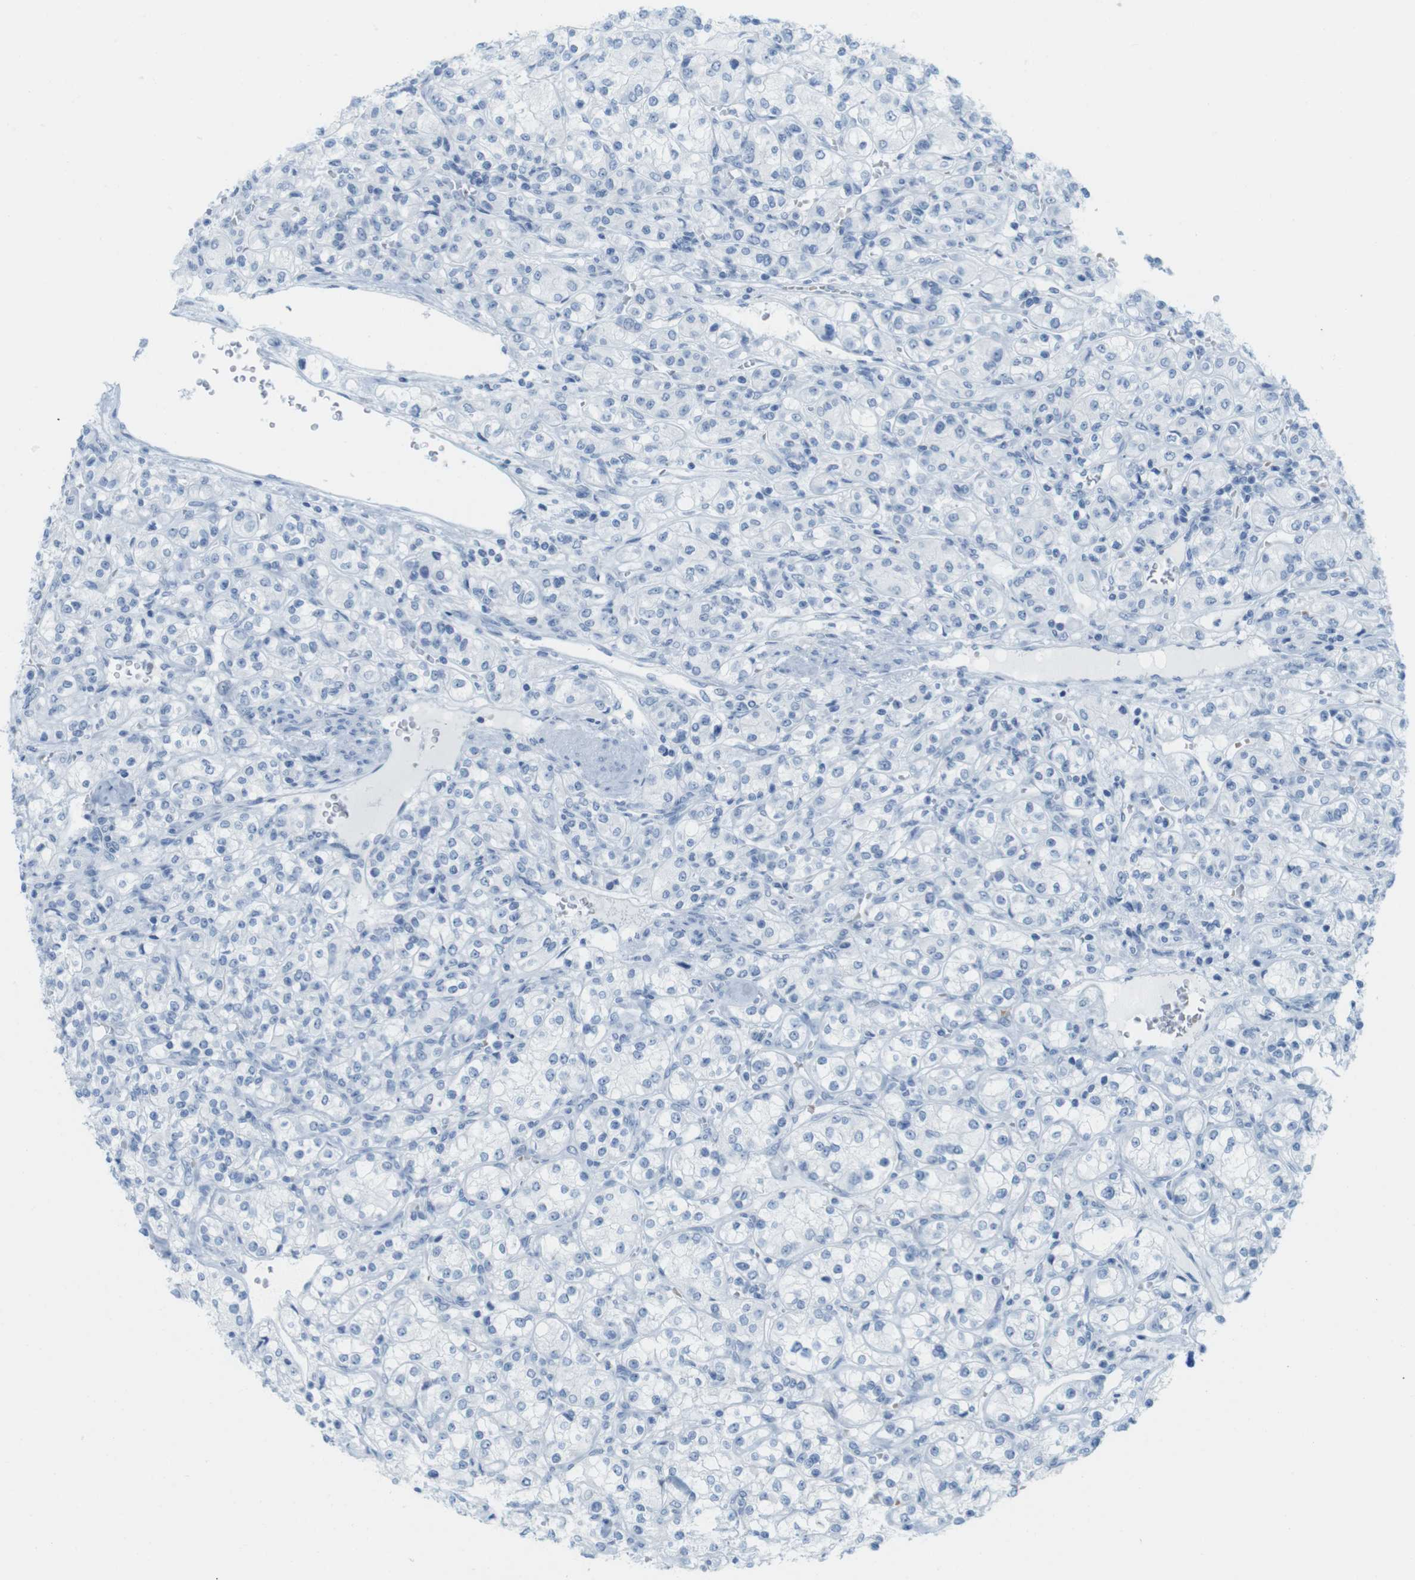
{"staining": {"intensity": "negative", "quantity": "none", "location": "none"}, "tissue": "renal cancer", "cell_type": "Tumor cells", "image_type": "cancer", "snomed": [{"axis": "morphology", "description": "Adenocarcinoma, NOS"}, {"axis": "topography", "description": "Kidney"}], "caption": "This is an immunohistochemistry (IHC) photomicrograph of human renal cancer (adenocarcinoma). There is no expression in tumor cells.", "gene": "TNNT2", "patient": {"sex": "male", "age": 77}}